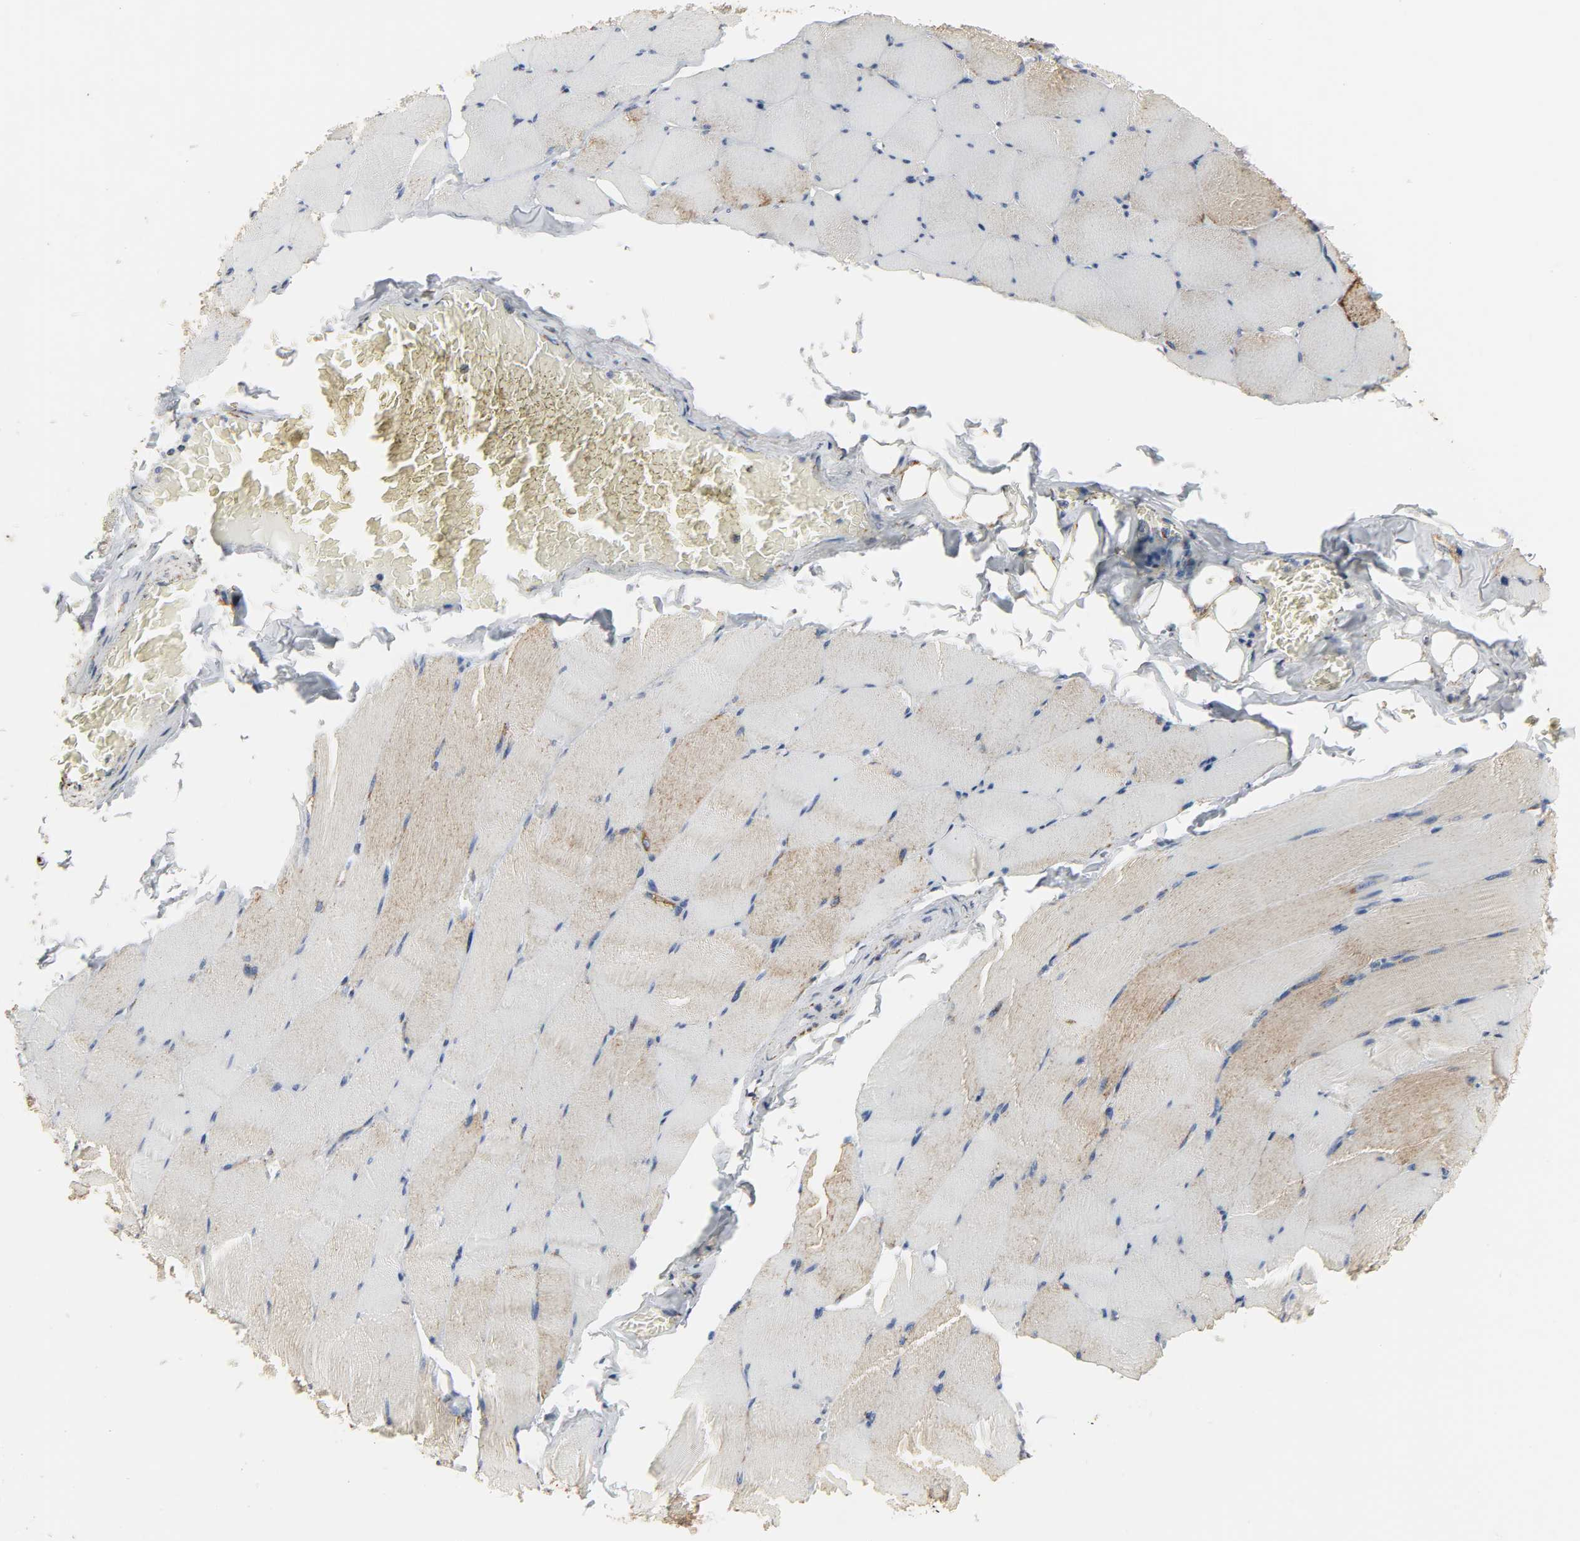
{"staining": {"intensity": "moderate", "quantity": "25%-75%", "location": "cytoplasmic/membranous"}, "tissue": "skeletal muscle", "cell_type": "Myocytes", "image_type": "normal", "snomed": [{"axis": "morphology", "description": "Normal tissue, NOS"}, {"axis": "topography", "description": "Skeletal muscle"}], "caption": "Moderate cytoplasmic/membranous protein positivity is identified in about 25%-75% of myocytes in skeletal muscle.", "gene": "ACAT1", "patient": {"sex": "male", "age": 62}}